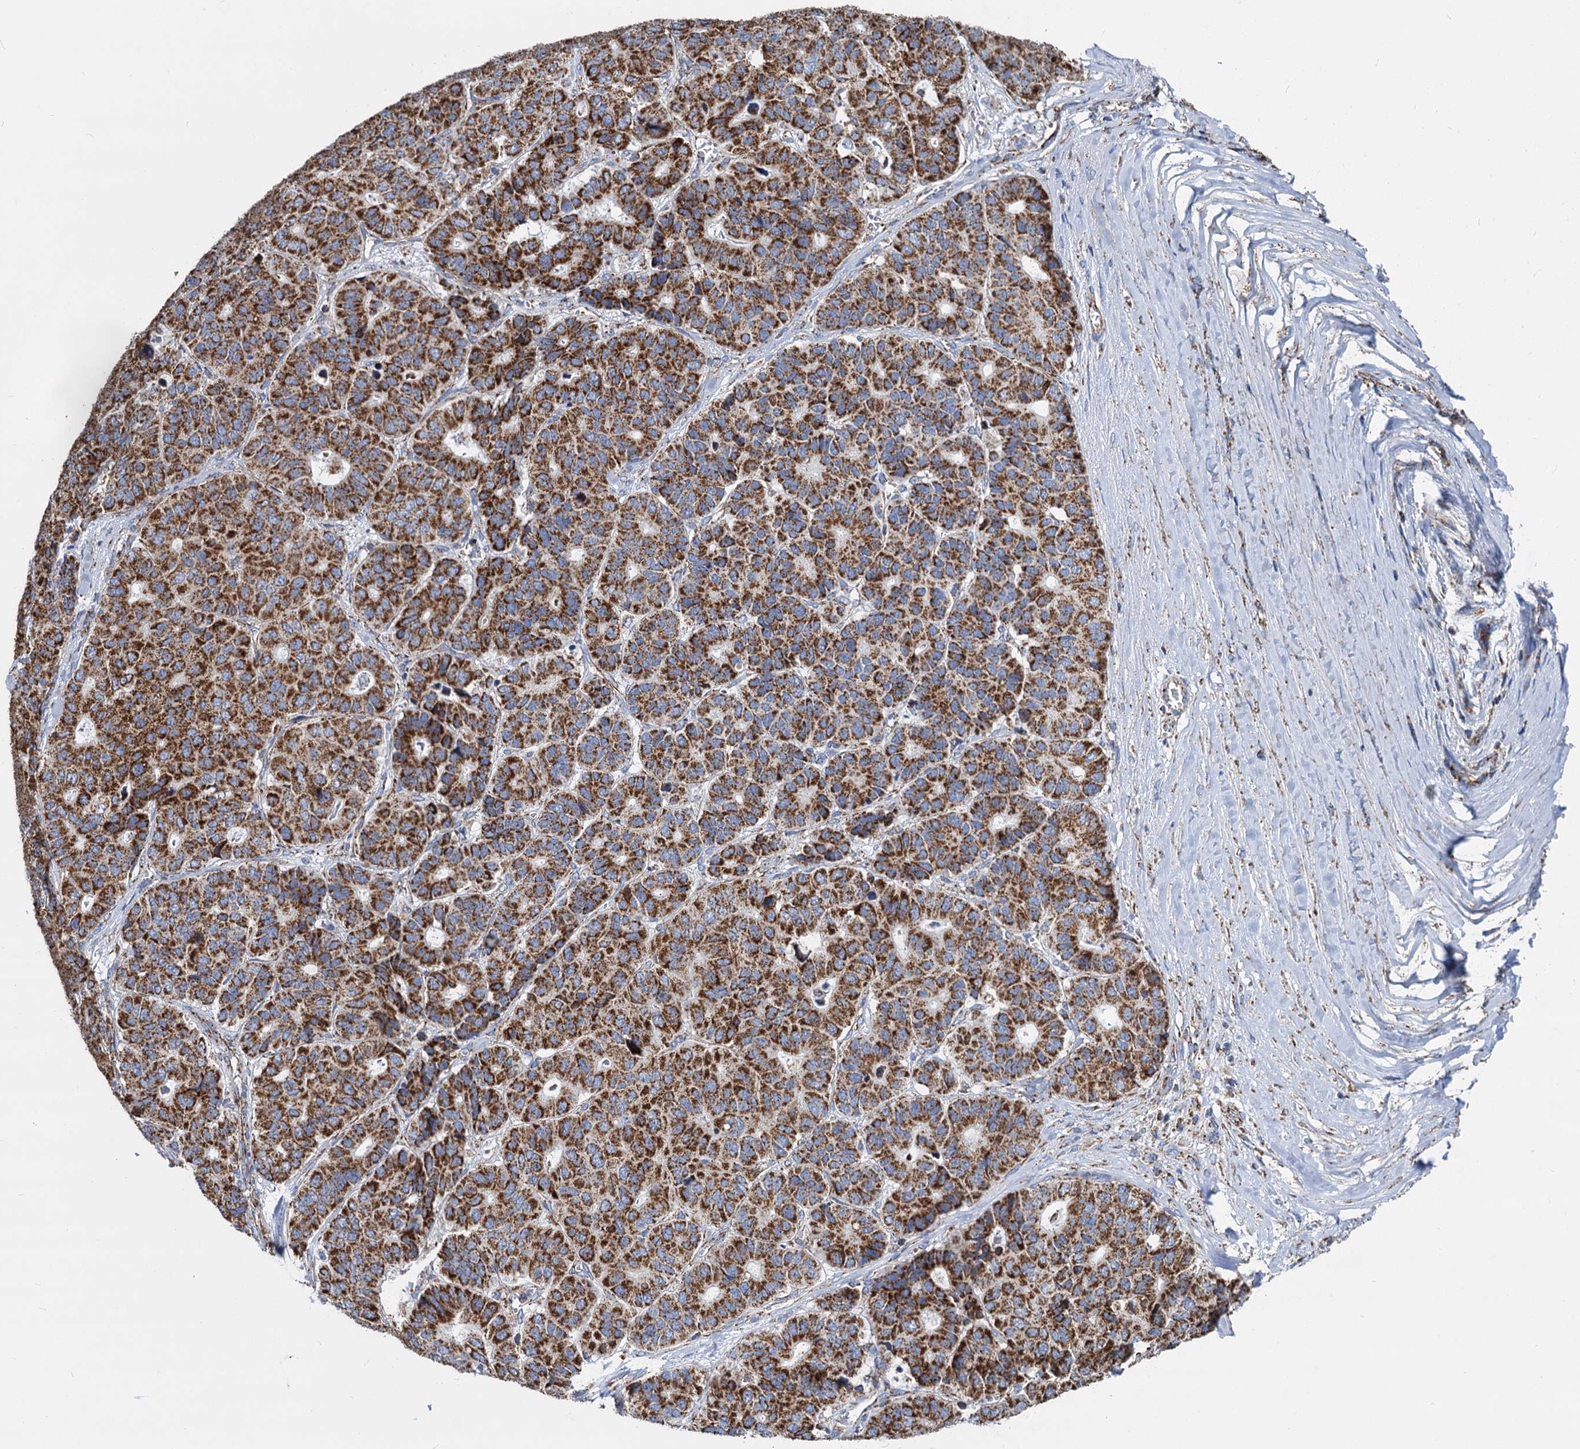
{"staining": {"intensity": "strong", "quantity": ">75%", "location": "cytoplasmic/membranous"}, "tissue": "pancreatic cancer", "cell_type": "Tumor cells", "image_type": "cancer", "snomed": [{"axis": "morphology", "description": "Adenocarcinoma, NOS"}, {"axis": "topography", "description": "Pancreas"}], "caption": "Immunohistochemistry (IHC) image of human pancreatic cancer (adenocarcinoma) stained for a protein (brown), which displays high levels of strong cytoplasmic/membranous expression in about >75% of tumor cells.", "gene": "TIMM10", "patient": {"sex": "male", "age": 50}}